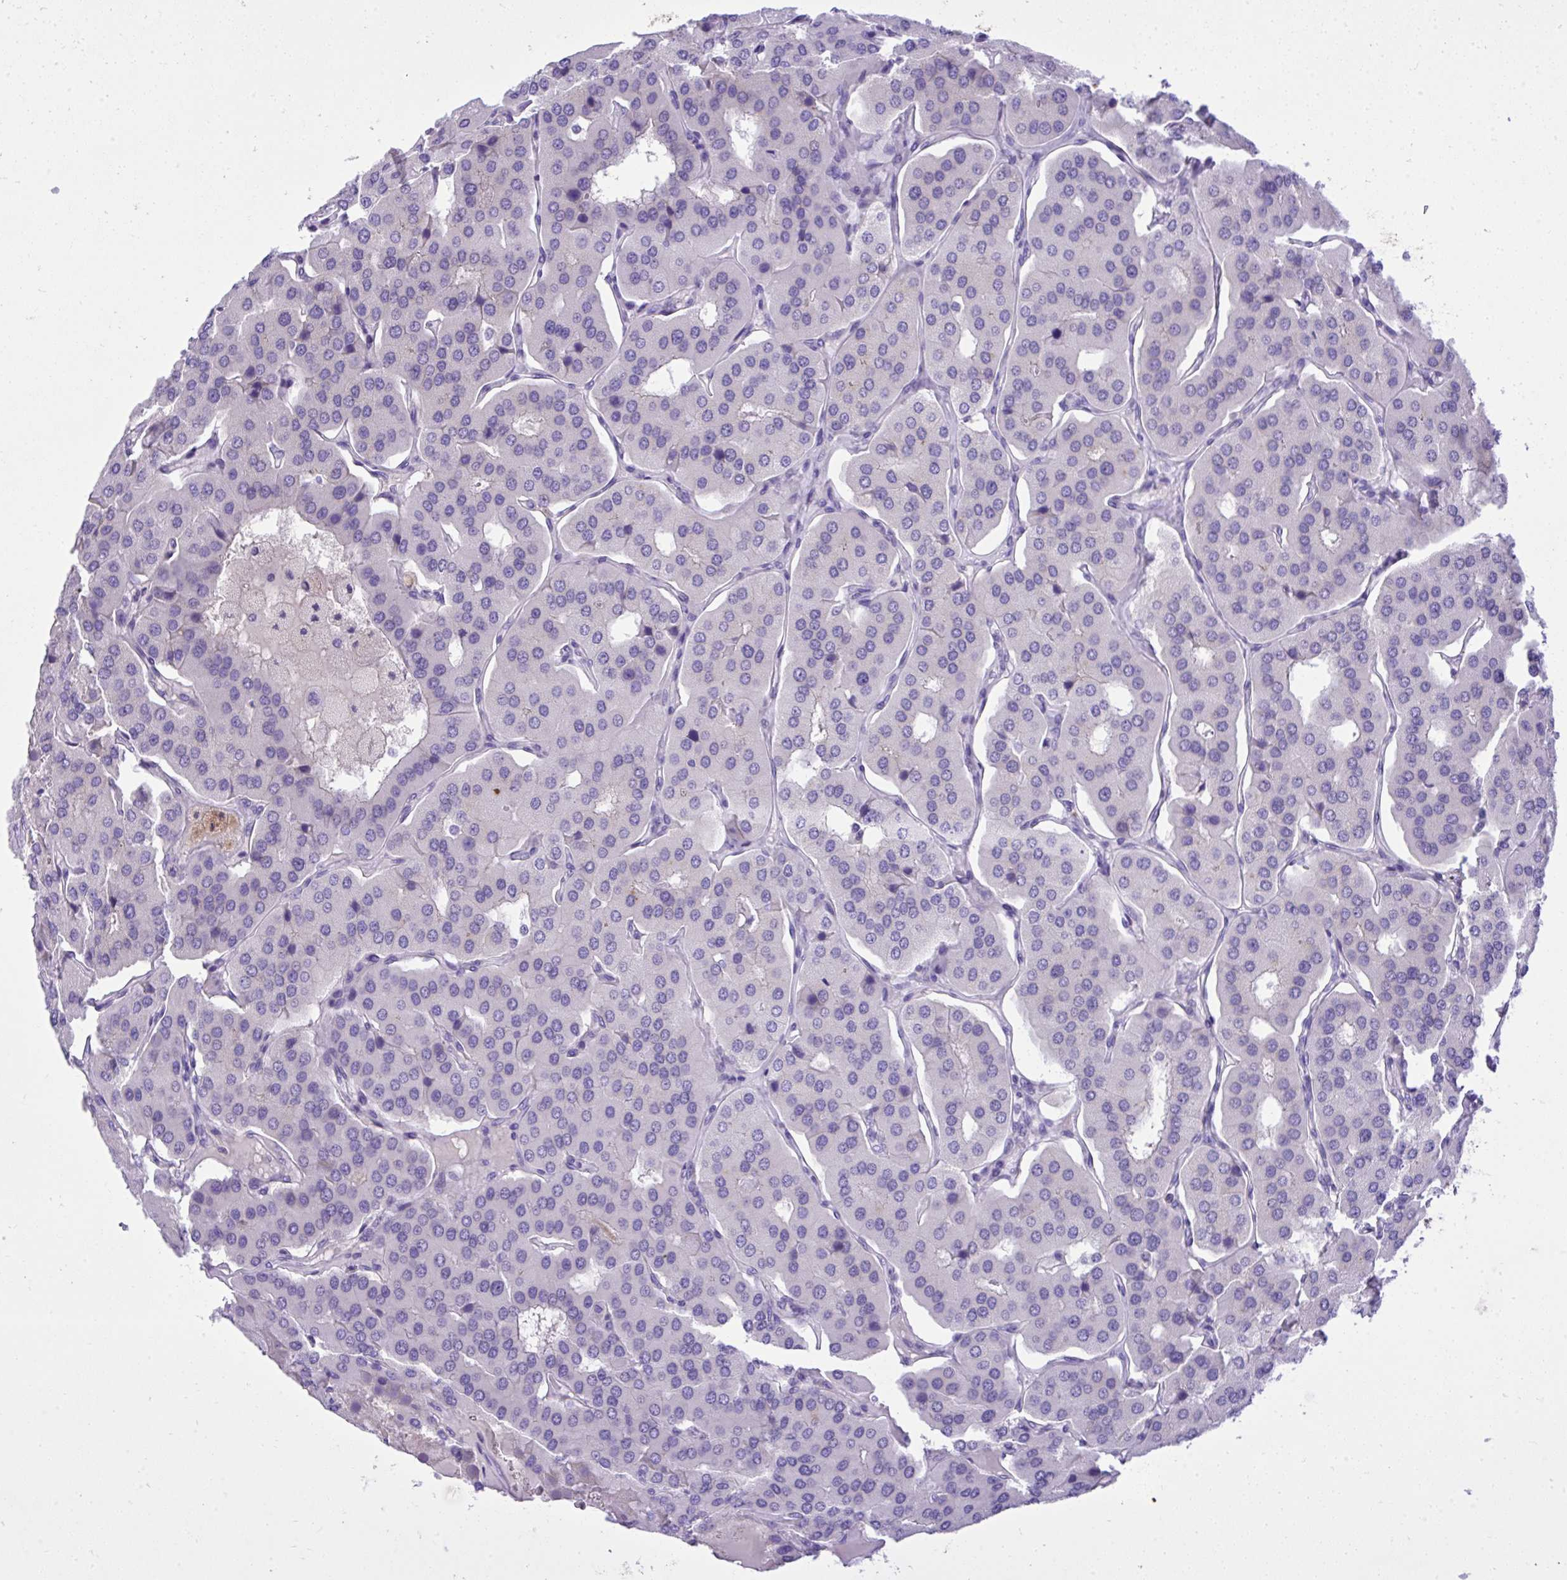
{"staining": {"intensity": "negative", "quantity": "none", "location": "none"}, "tissue": "parathyroid gland", "cell_type": "Glandular cells", "image_type": "normal", "snomed": [{"axis": "morphology", "description": "Normal tissue, NOS"}, {"axis": "morphology", "description": "Adenoma, NOS"}, {"axis": "topography", "description": "Parathyroid gland"}], "caption": "Immunohistochemical staining of unremarkable parathyroid gland exhibits no significant expression in glandular cells. (DAB (3,3'-diaminobenzidine) immunohistochemistry (IHC) with hematoxylin counter stain).", "gene": "ST6GALNAC3", "patient": {"sex": "female", "age": 86}}